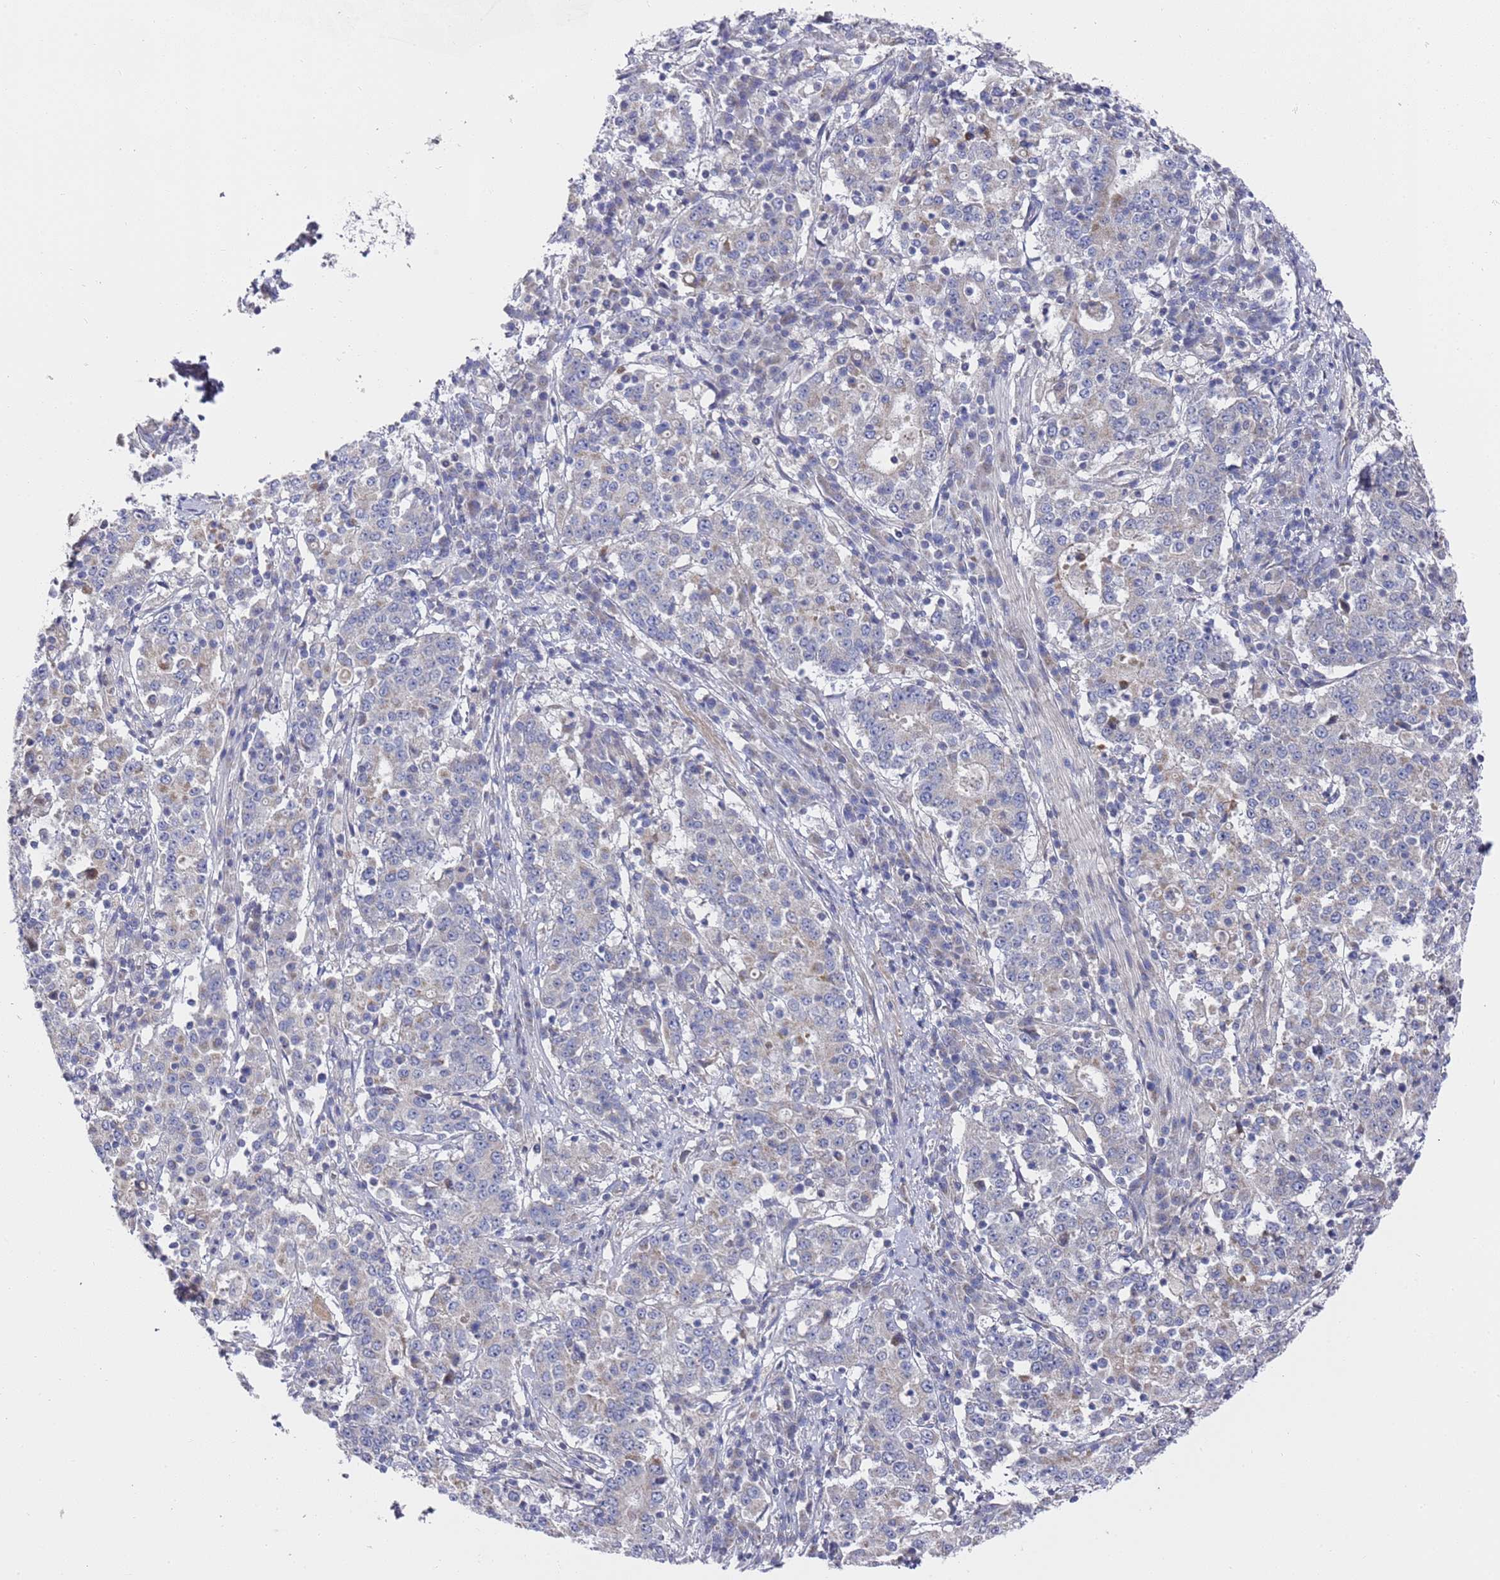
{"staining": {"intensity": "negative", "quantity": "none", "location": "none"}, "tissue": "stomach cancer", "cell_type": "Tumor cells", "image_type": "cancer", "snomed": [{"axis": "morphology", "description": "Adenocarcinoma, NOS"}, {"axis": "topography", "description": "Stomach"}], "caption": "DAB (3,3'-diaminobenzidine) immunohistochemical staining of human stomach adenocarcinoma demonstrates no significant expression in tumor cells. The staining was performed using DAB (3,3'-diaminobenzidine) to visualize the protein expression in brown, while the nuclei were stained in blue with hematoxylin (Magnification: 20x).", "gene": "SCAPER", "patient": {"sex": "male", "age": 59}}